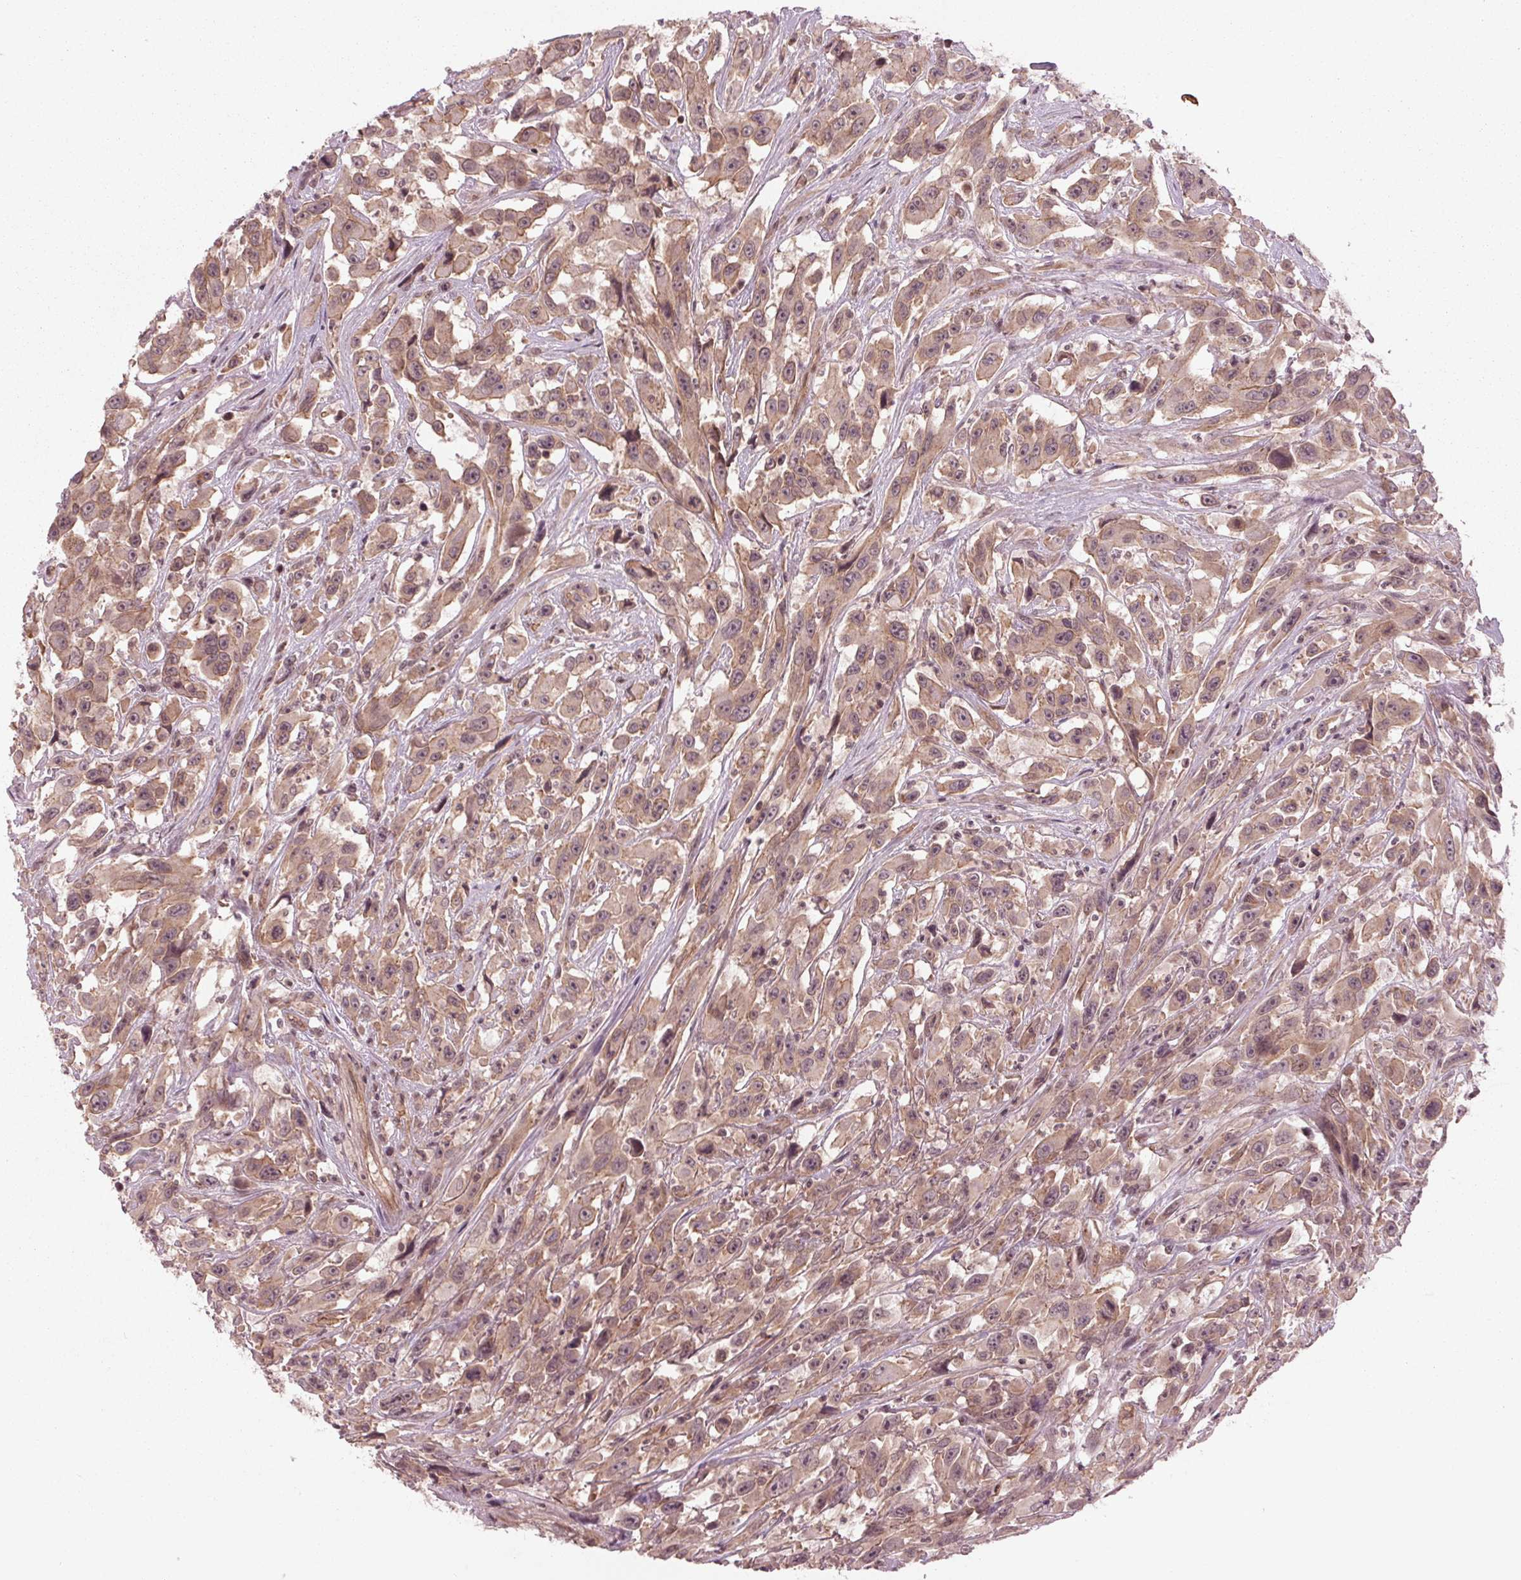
{"staining": {"intensity": "moderate", "quantity": "25%-75%", "location": "cytoplasmic/membranous"}, "tissue": "urothelial cancer", "cell_type": "Tumor cells", "image_type": "cancer", "snomed": [{"axis": "morphology", "description": "Urothelial carcinoma, High grade"}, {"axis": "topography", "description": "Urinary bladder"}], "caption": "High-grade urothelial carcinoma stained for a protein exhibits moderate cytoplasmic/membranous positivity in tumor cells.", "gene": "BTBD1", "patient": {"sex": "male", "age": 53}}